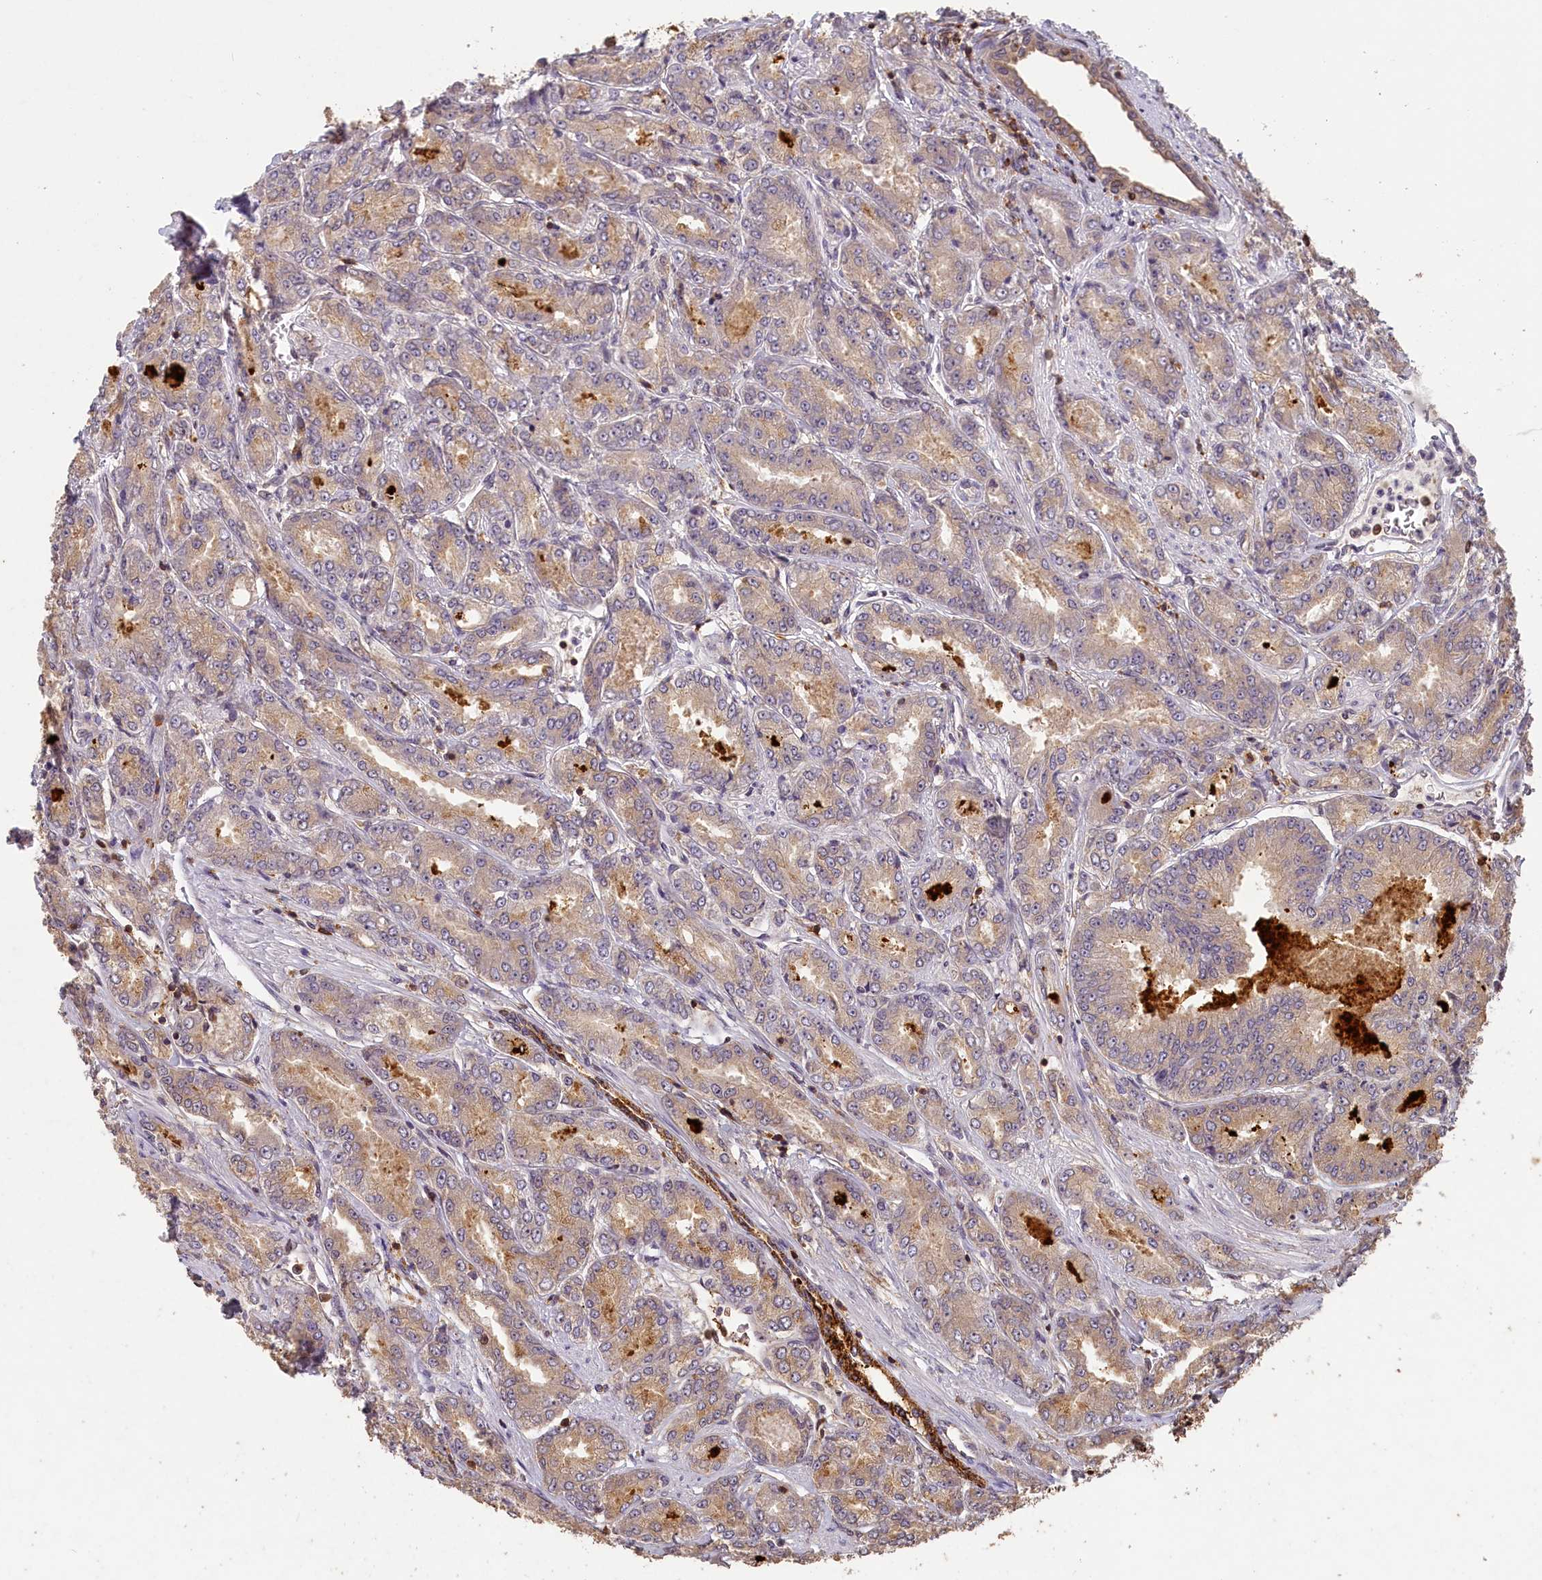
{"staining": {"intensity": "weak", "quantity": "25%-75%", "location": "cytoplasmic/membranous"}, "tissue": "prostate cancer", "cell_type": "Tumor cells", "image_type": "cancer", "snomed": [{"axis": "morphology", "description": "Adenocarcinoma, High grade"}, {"axis": "topography", "description": "Prostate"}], "caption": "About 25%-75% of tumor cells in human prostate cancer (high-grade adenocarcinoma) demonstrate weak cytoplasmic/membranous protein staining as visualized by brown immunohistochemical staining.", "gene": "MADD", "patient": {"sex": "male", "age": 74}}